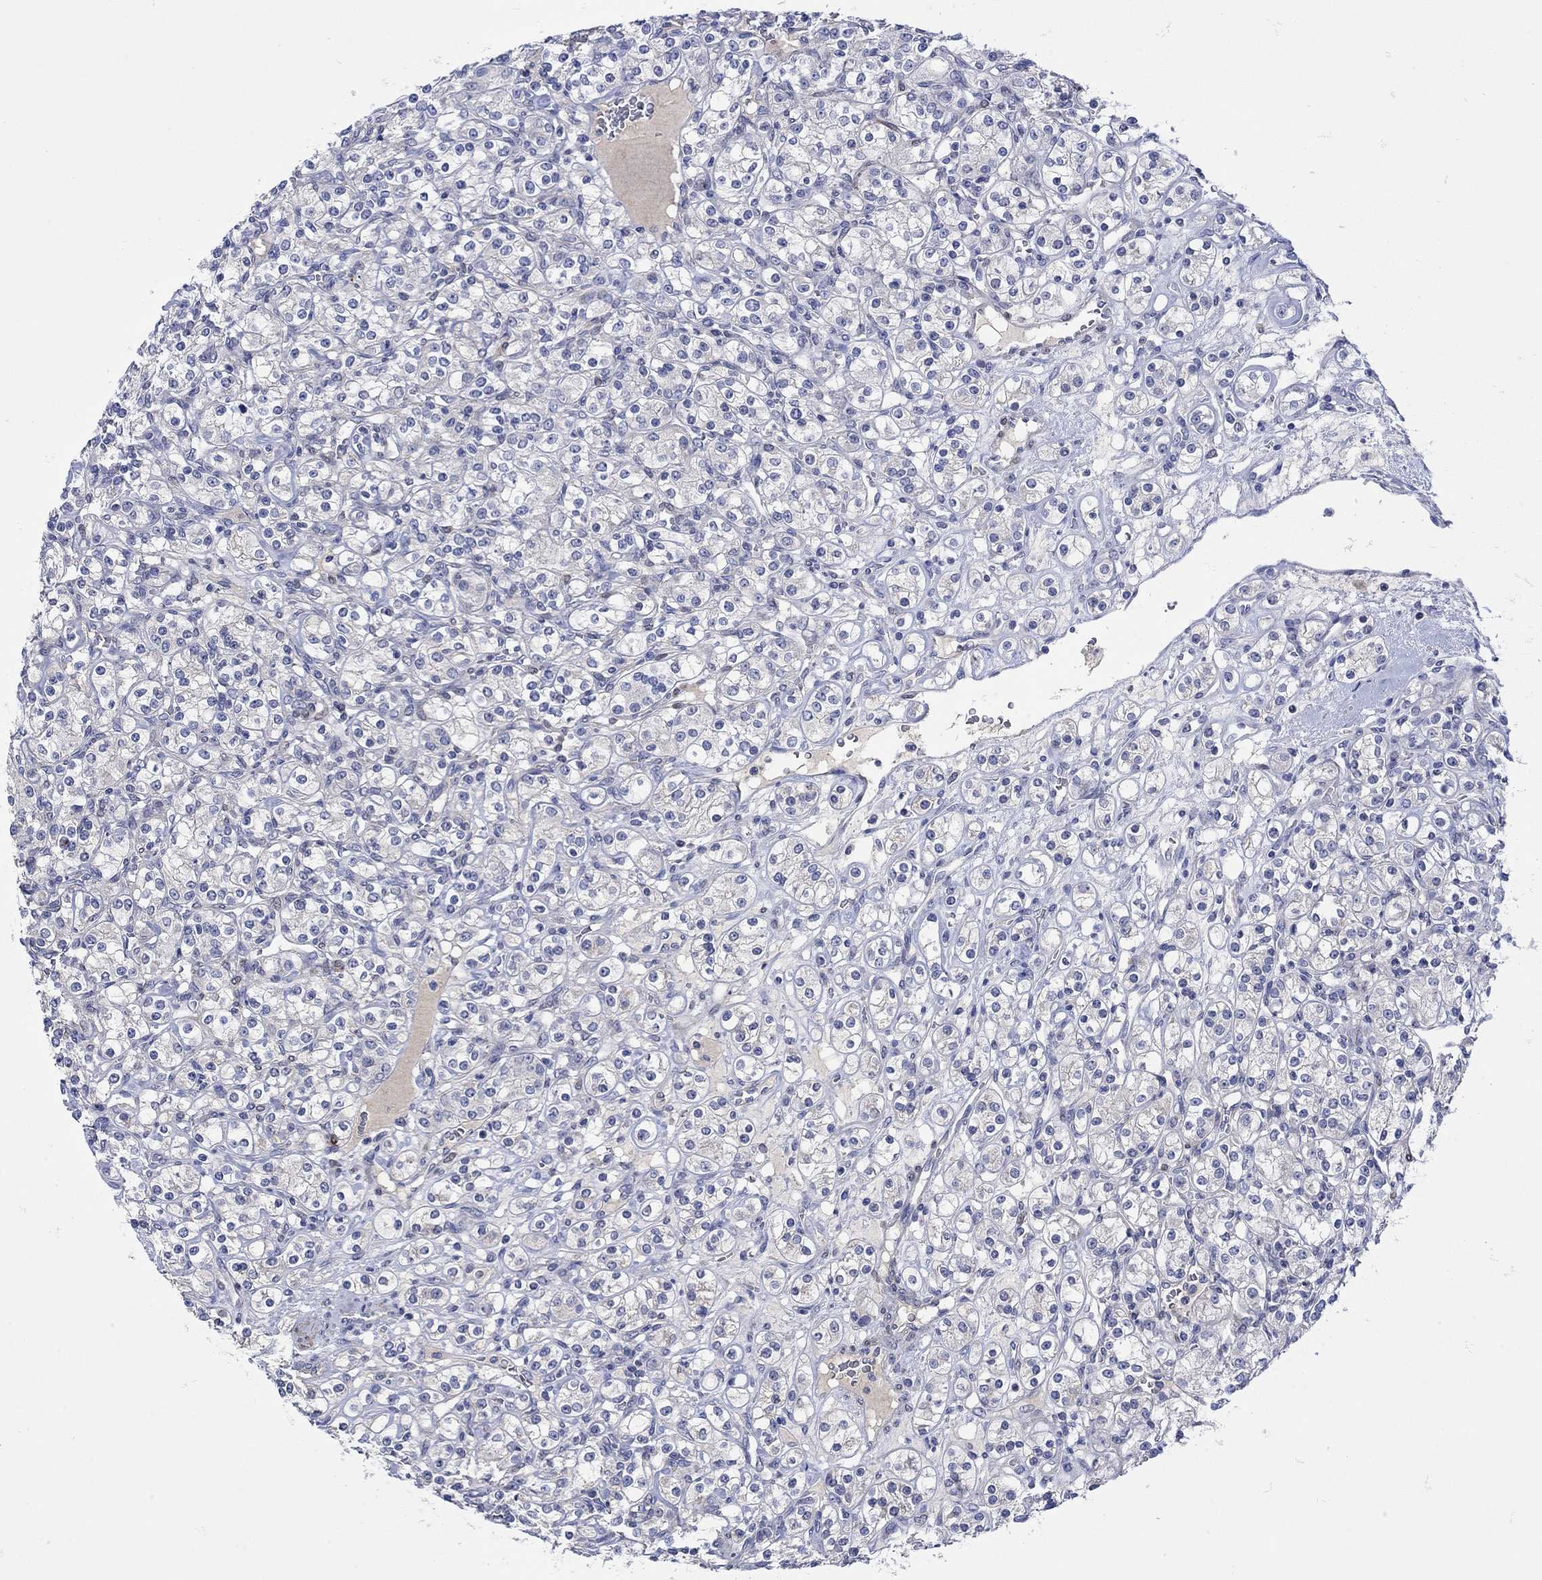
{"staining": {"intensity": "negative", "quantity": "none", "location": "none"}, "tissue": "renal cancer", "cell_type": "Tumor cells", "image_type": "cancer", "snomed": [{"axis": "morphology", "description": "Adenocarcinoma, NOS"}, {"axis": "topography", "description": "Kidney"}], "caption": "IHC image of neoplastic tissue: adenocarcinoma (renal) stained with DAB reveals no significant protein staining in tumor cells.", "gene": "MSI1", "patient": {"sex": "male", "age": 77}}